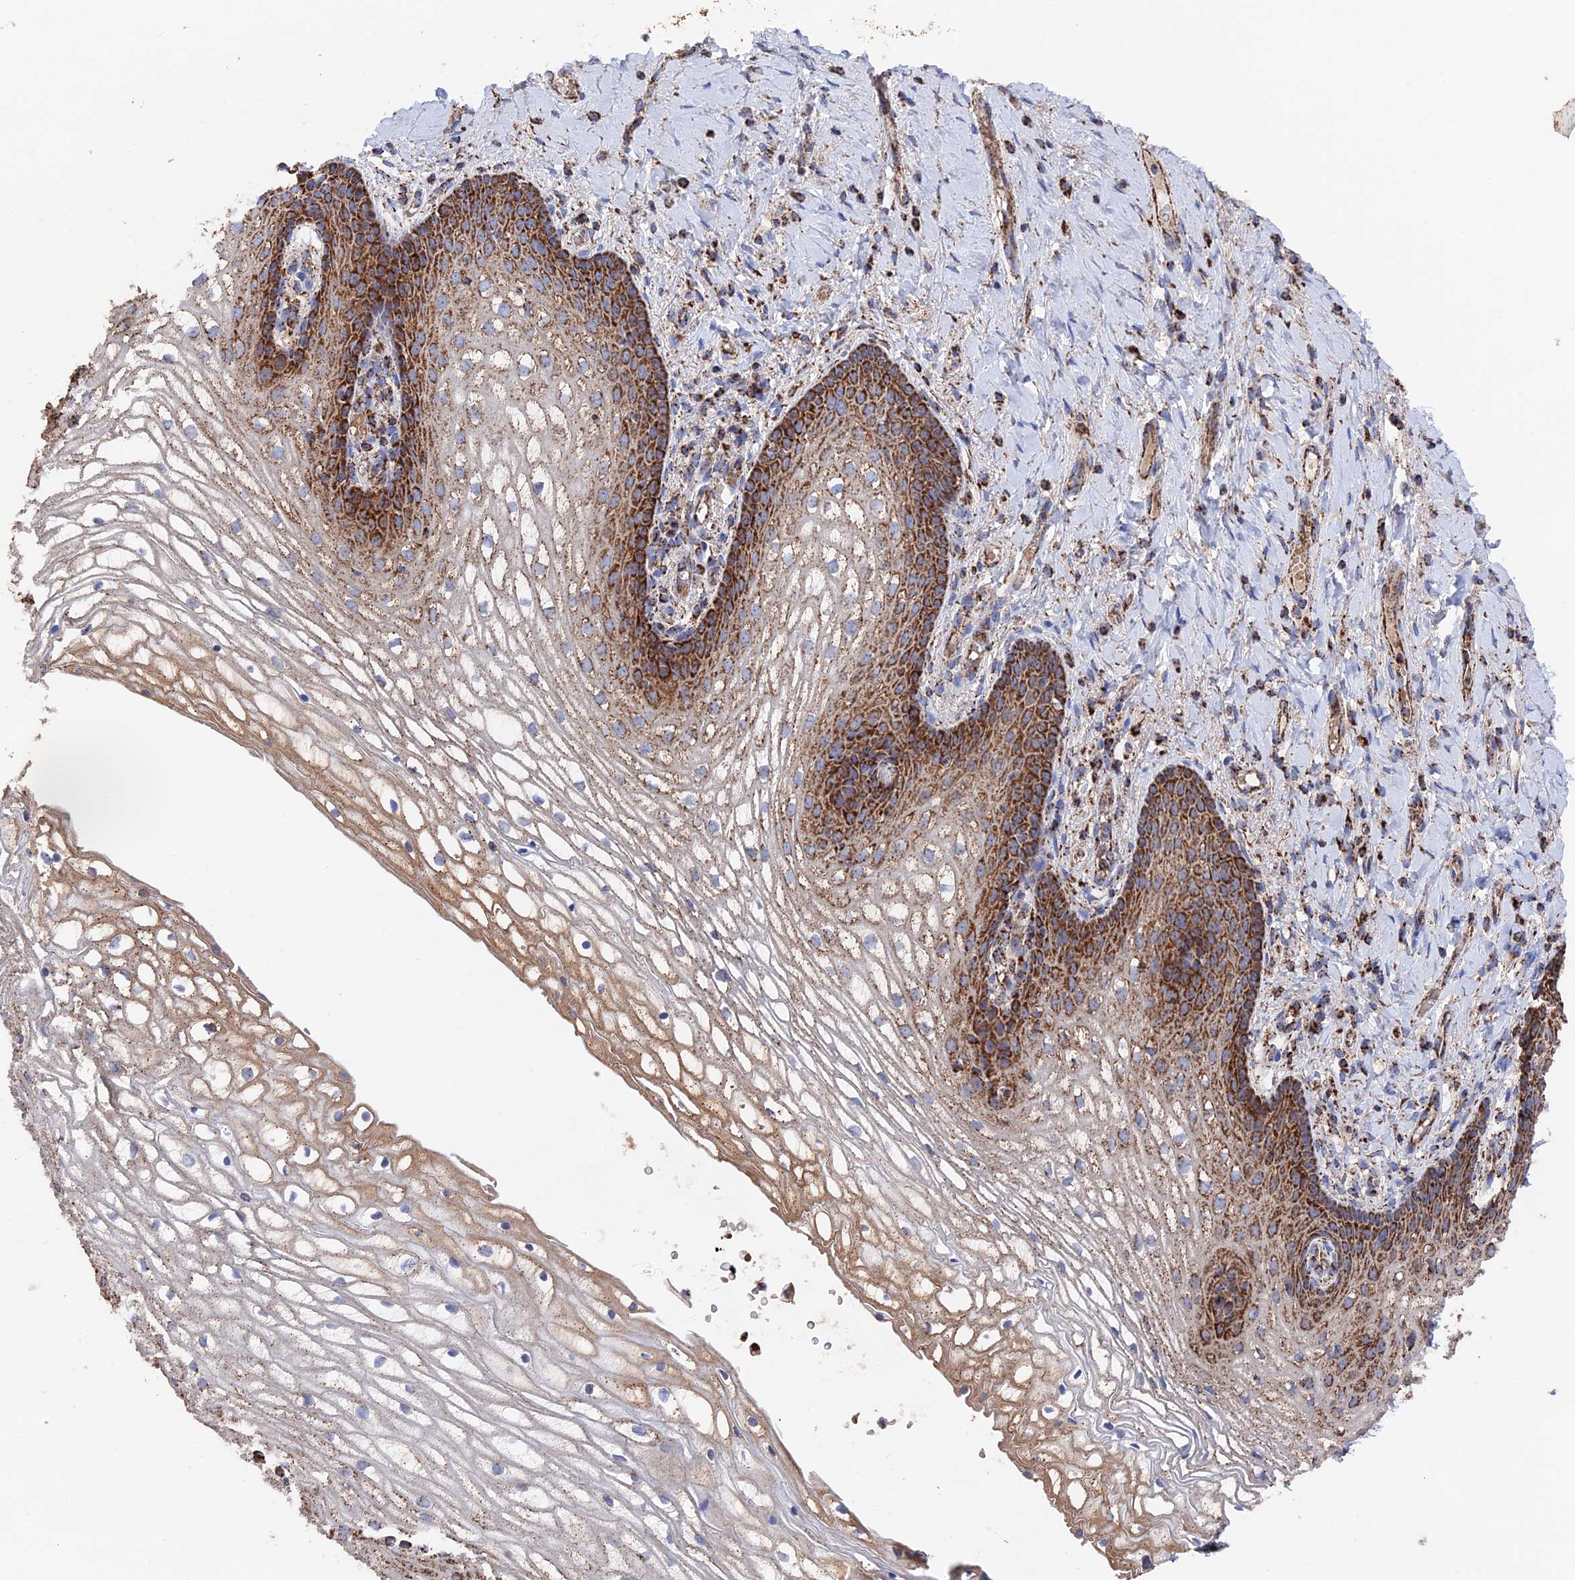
{"staining": {"intensity": "strong", "quantity": "25%-75%", "location": "cytoplasmic/membranous"}, "tissue": "vagina", "cell_type": "Squamous epithelial cells", "image_type": "normal", "snomed": [{"axis": "morphology", "description": "Normal tissue, NOS"}, {"axis": "topography", "description": "Vagina"}], "caption": "Strong cytoplasmic/membranous protein staining is present in approximately 25%-75% of squamous epithelial cells in vagina. The protein of interest is shown in brown color, while the nuclei are stained blue.", "gene": "HAUS8", "patient": {"sex": "female", "age": 60}}